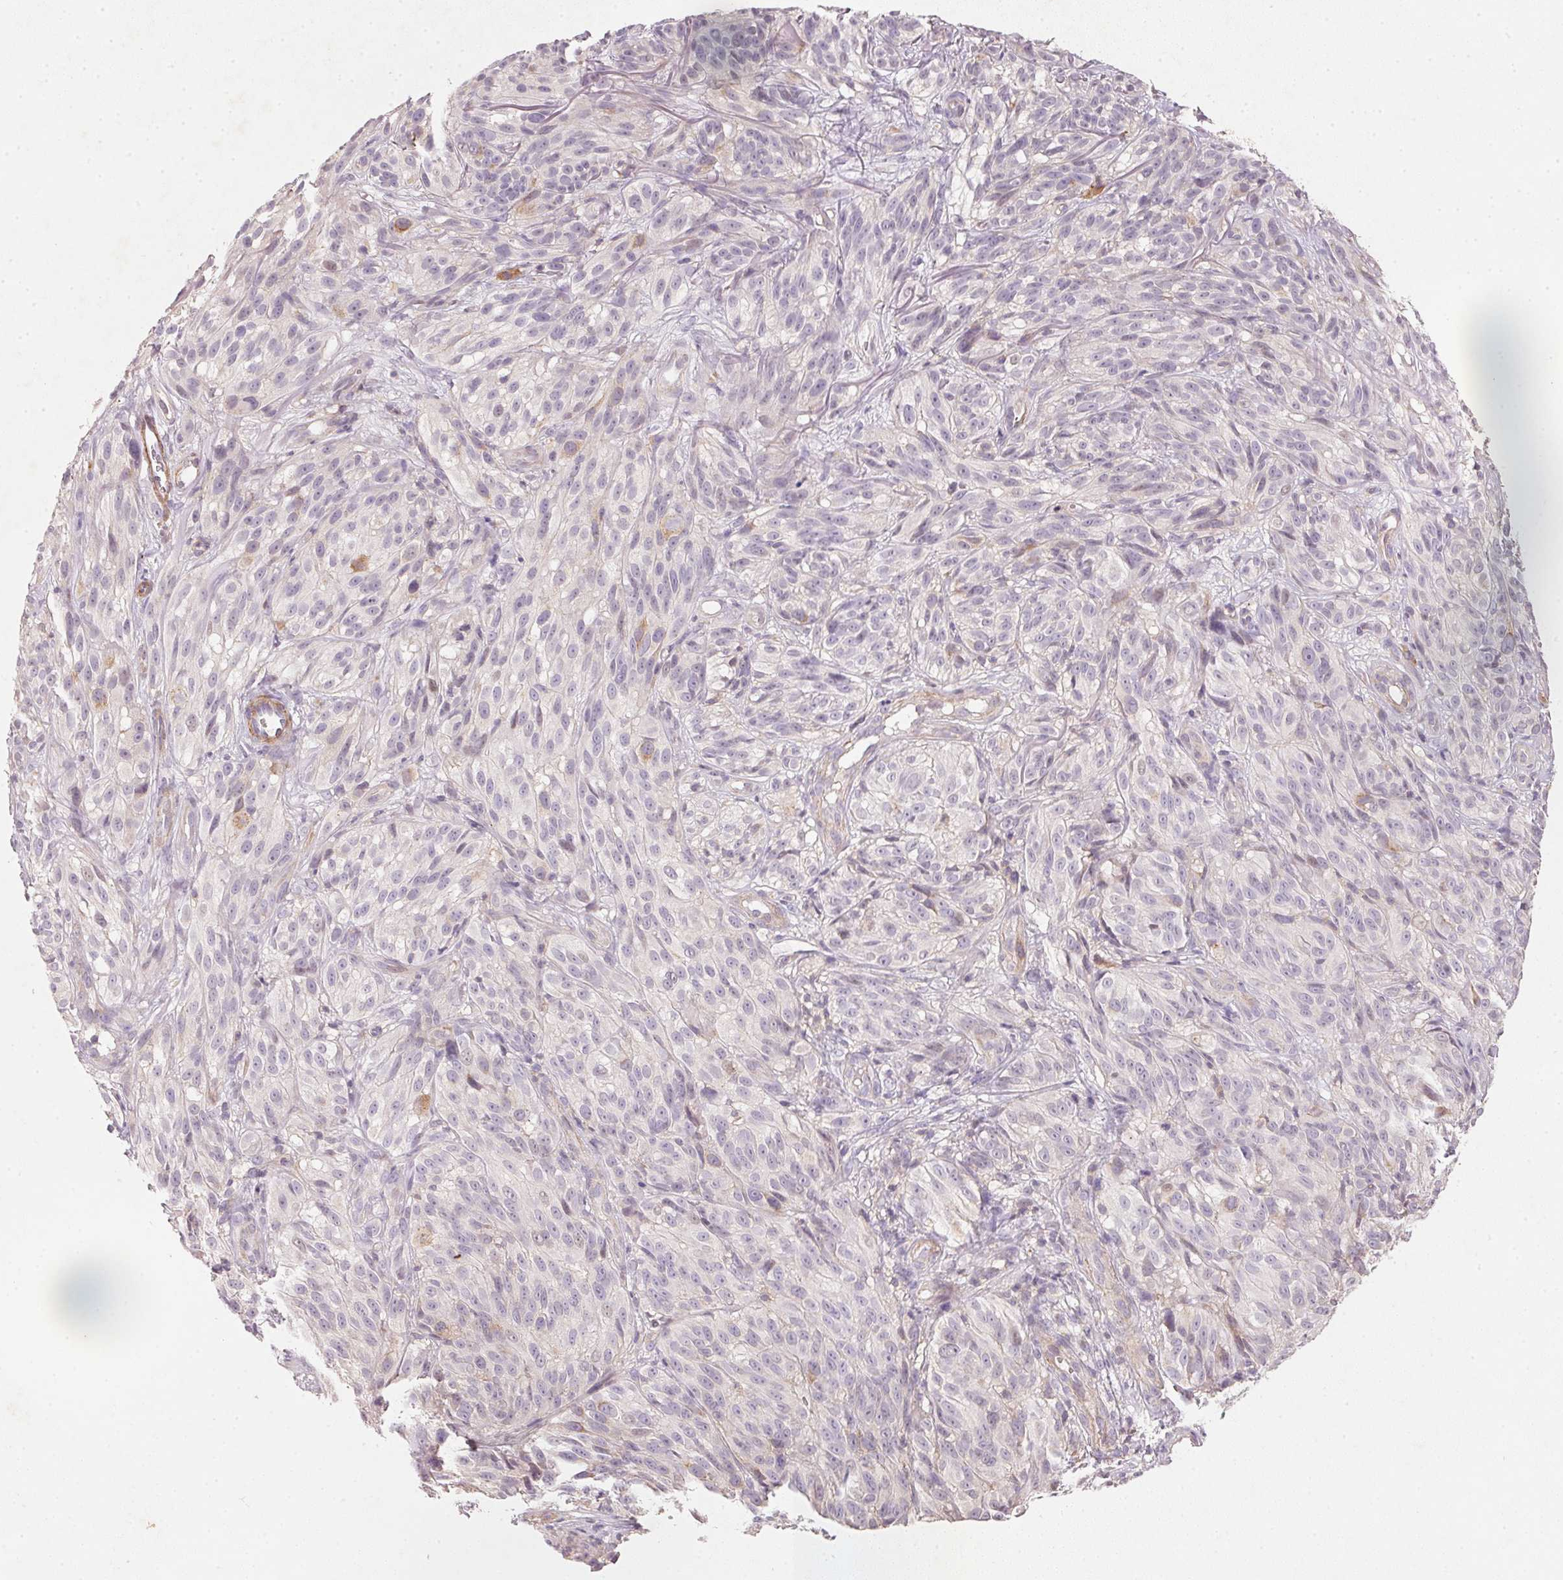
{"staining": {"intensity": "negative", "quantity": "none", "location": "none"}, "tissue": "melanoma", "cell_type": "Tumor cells", "image_type": "cancer", "snomed": [{"axis": "morphology", "description": "Malignant melanoma, NOS"}, {"axis": "topography", "description": "Skin"}], "caption": "Immunohistochemistry (IHC) of human malignant melanoma reveals no positivity in tumor cells. (DAB (3,3'-diaminobenzidine) immunohistochemistry visualized using brightfield microscopy, high magnification).", "gene": "KCNK15", "patient": {"sex": "female", "age": 85}}